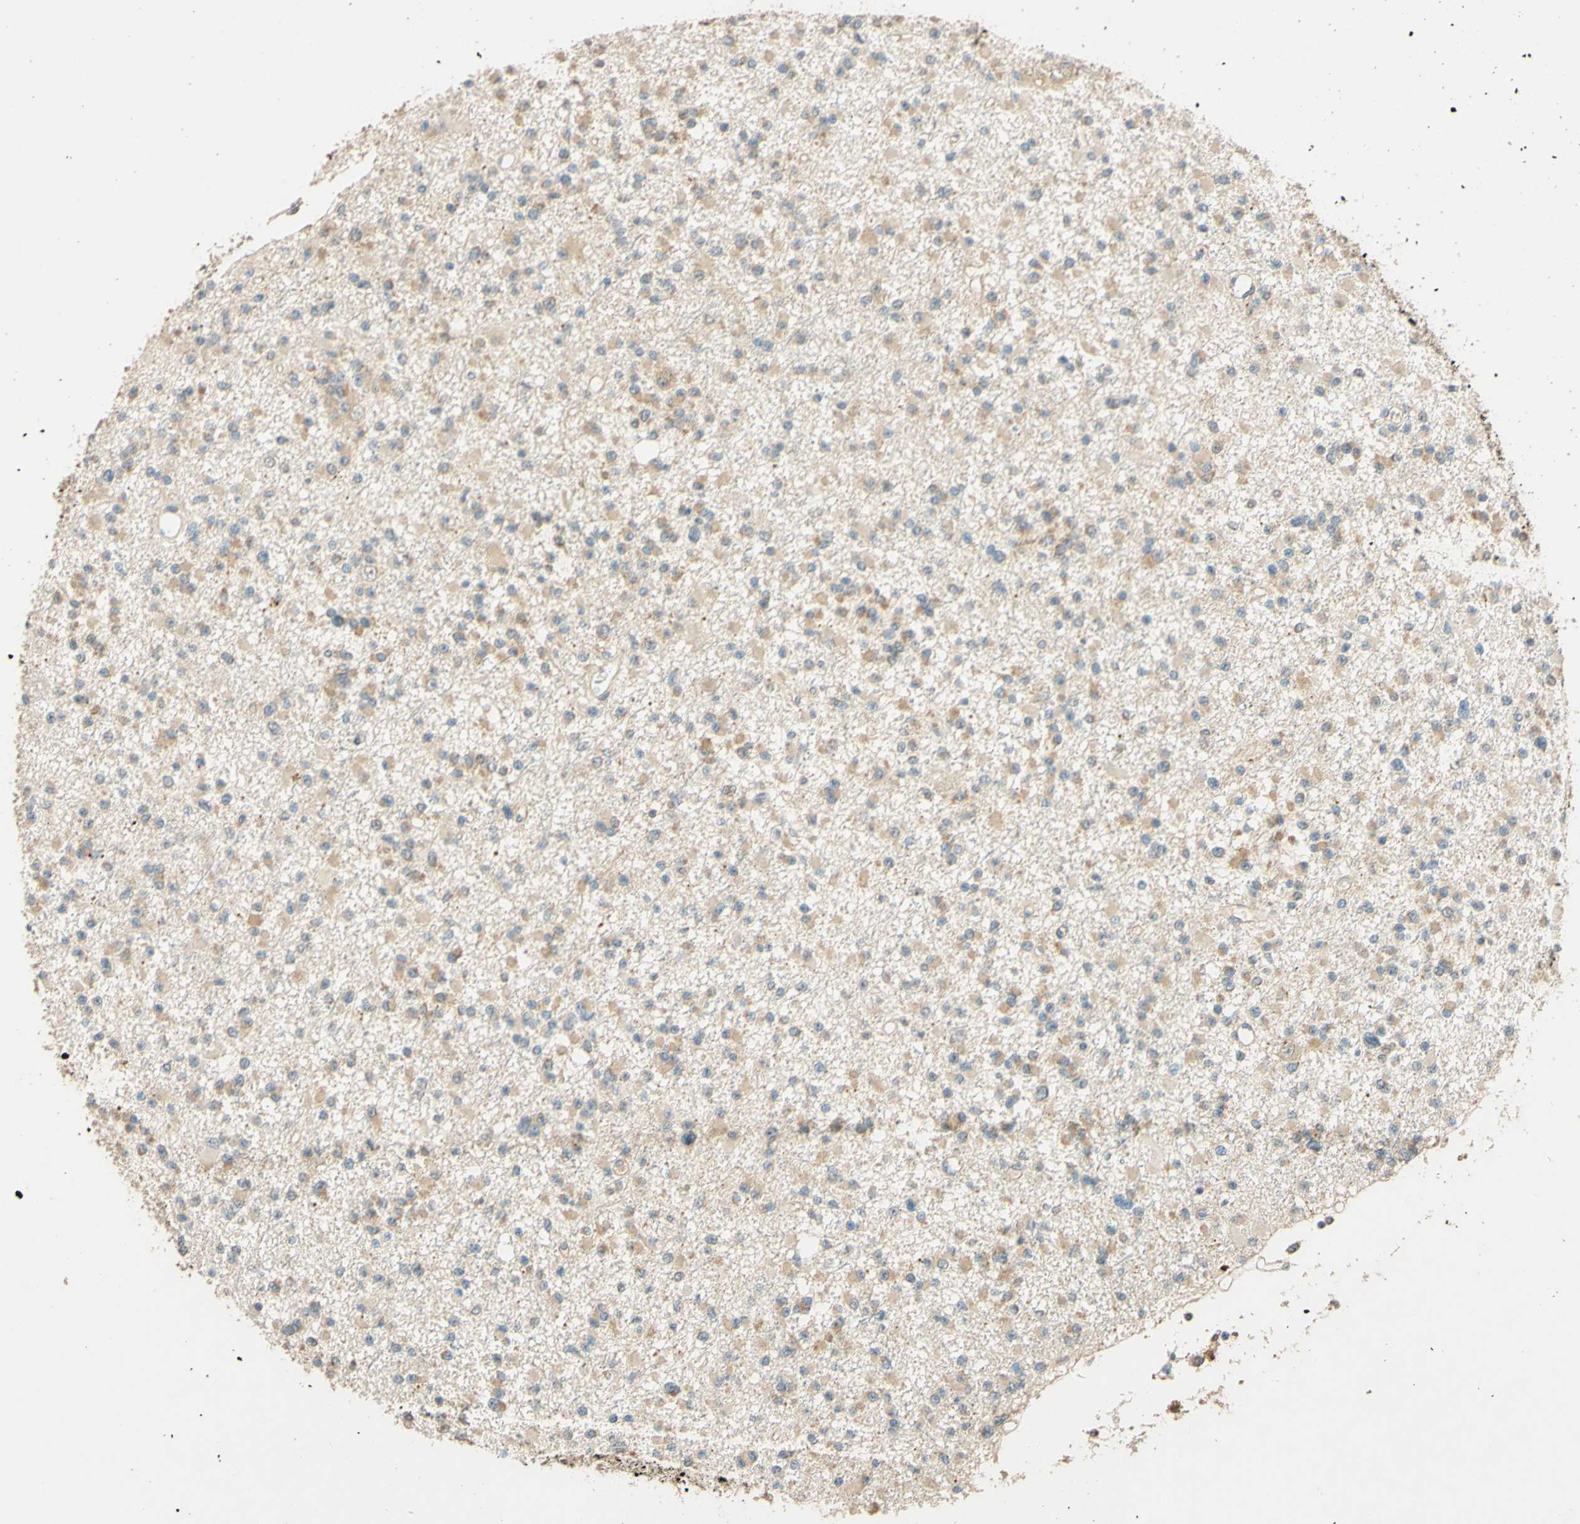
{"staining": {"intensity": "weak", "quantity": ">75%", "location": "cytoplasmic/membranous"}, "tissue": "glioma", "cell_type": "Tumor cells", "image_type": "cancer", "snomed": [{"axis": "morphology", "description": "Glioma, malignant, Low grade"}, {"axis": "topography", "description": "Brain"}], "caption": "Malignant glioma (low-grade) stained with a brown dye exhibits weak cytoplasmic/membranous positive staining in approximately >75% of tumor cells.", "gene": "ENTREP2", "patient": {"sex": "female", "age": 22}}